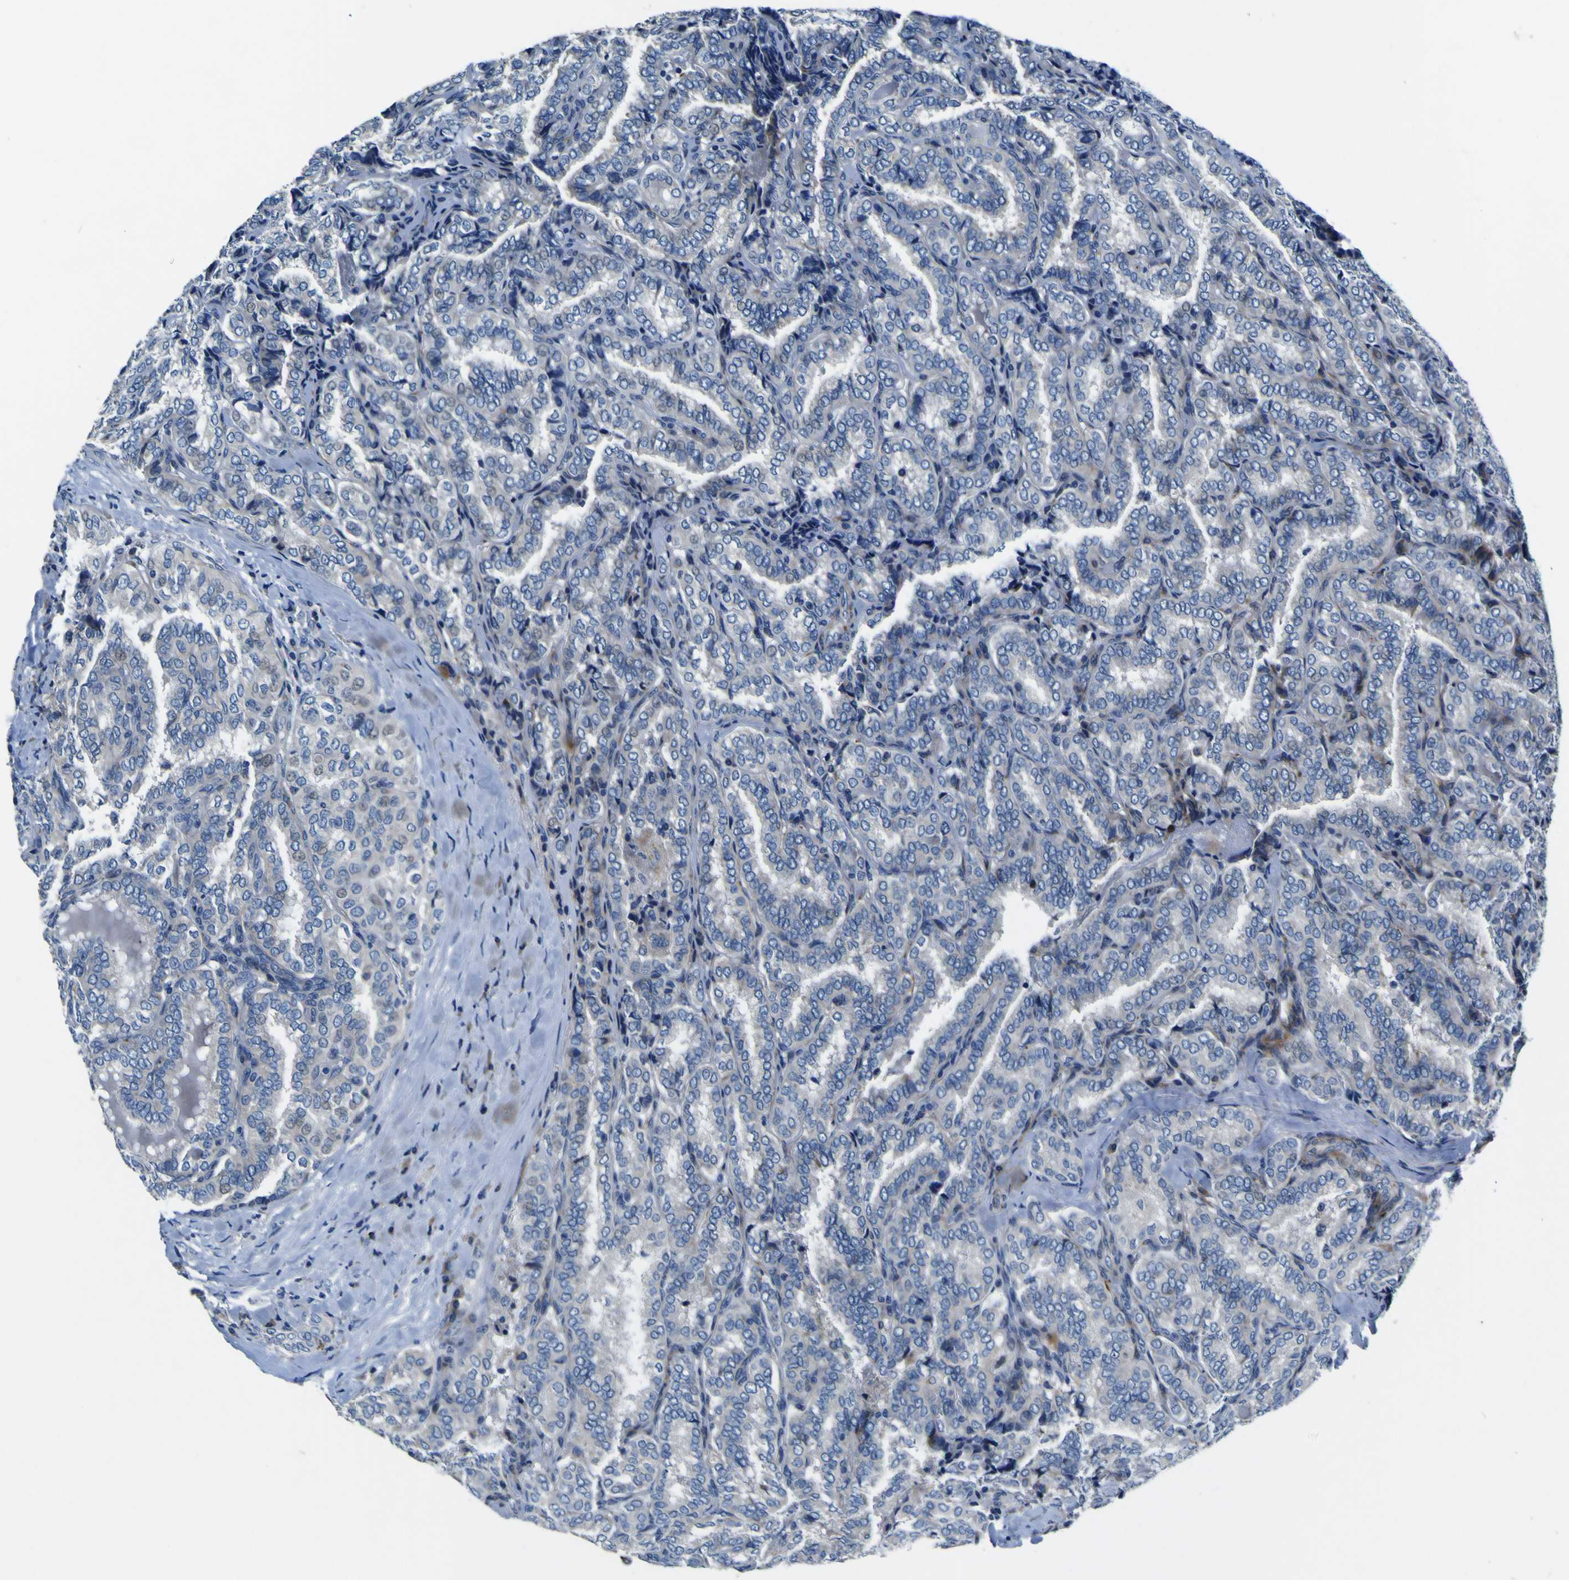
{"staining": {"intensity": "negative", "quantity": "none", "location": "none"}, "tissue": "thyroid cancer", "cell_type": "Tumor cells", "image_type": "cancer", "snomed": [{"axis": "morphology", "description": "Normal tissue, NOS"}, {"axis": "morphology", "description": "Papillary adenocarcinoma, NOS"}, {"axis": "topography", "description": "Thyroid gland"}], "caption": "A high-resolution micrograph shows immunohistochemistry (IHC) staining of papillary adenocarcinoma (thyroid), which demonstrates no significant staining in tumor cells.", "gene": "AGAP3", "patient": {"sex": "female", "age": 30}}